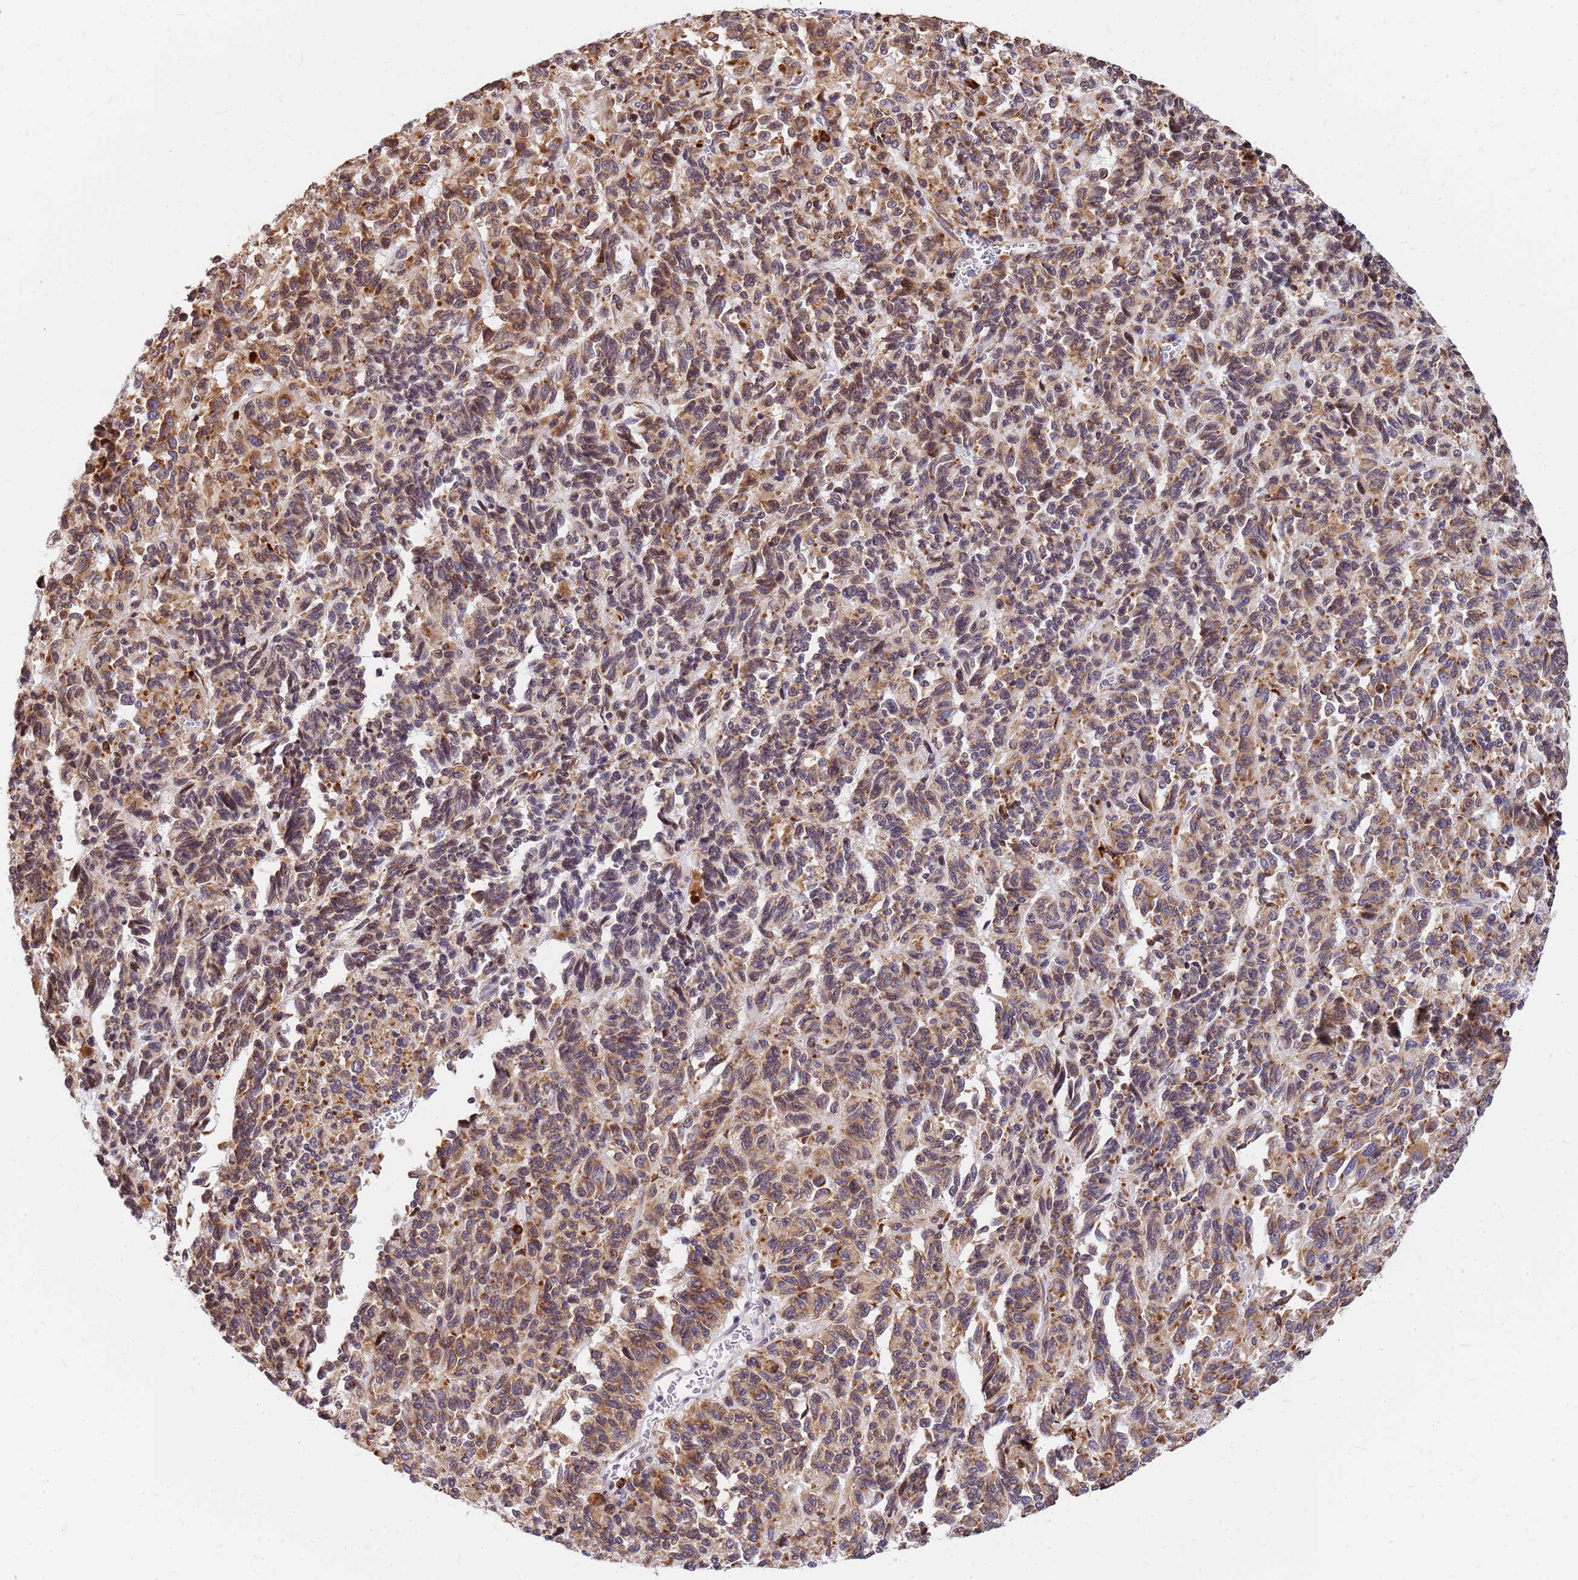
{"staining": {"intensity": "moderate", "quantity": ">75%", "location": "cytoplasmic/membranous"}, "tissue": "melanoma", "cell_type": "Tumor cells", "image_type": "cancer", "snomed": [{"axis": "morphology", "description": "Malignant melanoma, Metastatic site"}, {"axis": "topography", "description": "Lung"}], "caption": "A micrograph showing moderate cytoplasmic/membranous expression in approximately >75% of tumor cells in malignant melanoma (metastatic site), as visualized by brown immunohistochemical staining.", "gene": "SSR4", "patient": {"sex": "male", "age": 64}}